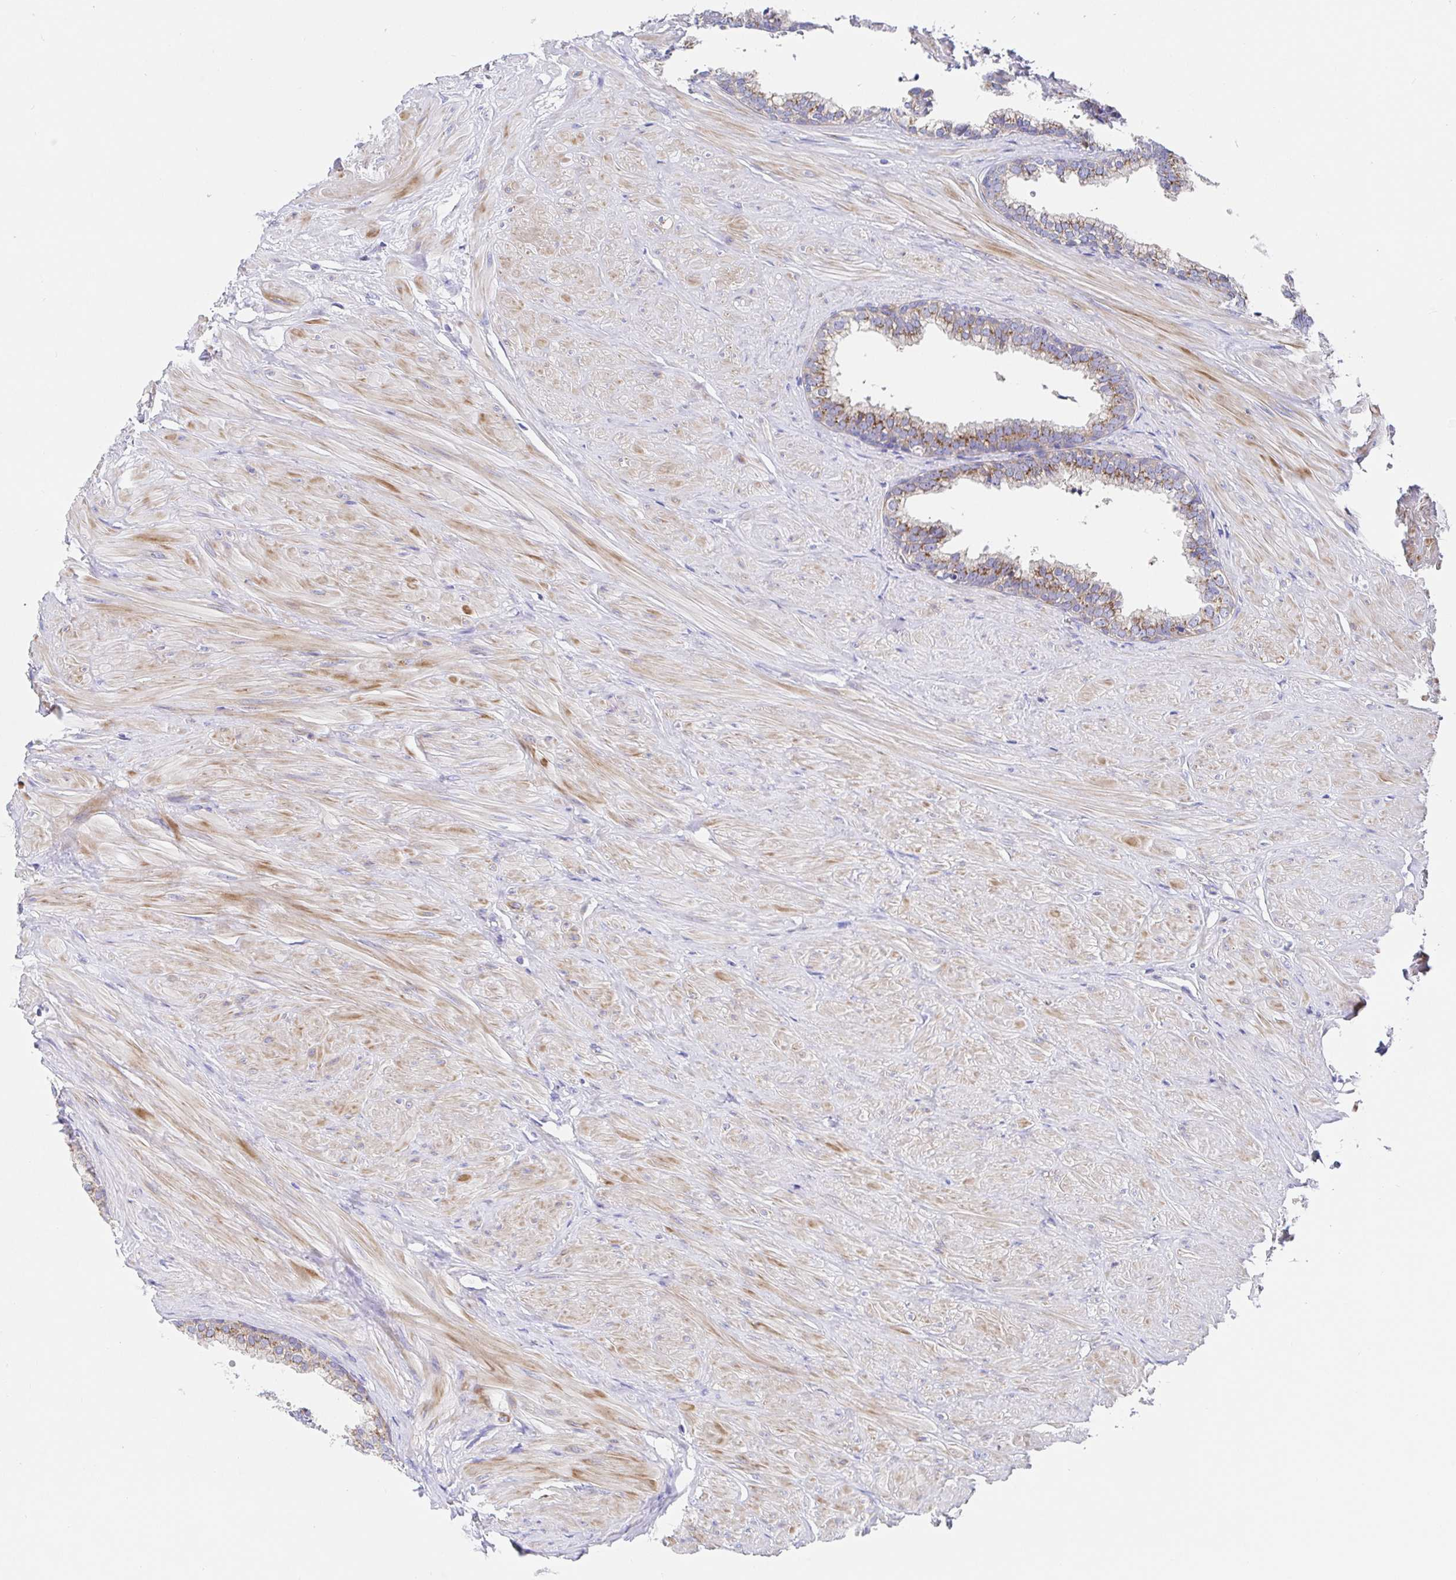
{"staining": {"intensity": "moderate", "quantity": "<25%", "location": "cytoplasmic/membranous"}, "tissue": "prostate", "cell_type": "Glandular cells", "image_type": "normal", "snomed": [{"axis": "morphology", "description": "Normal tissue, NOS"}, {"axis": "topography", "description": "Prostate"}, {"axis": "topography", "description": "Peripheral nerve tissue"}], "caption": "Immunohistochemical staining of unremarkable prostate demonstrates <25% levels of moderate cytoplasmic/membranous protein expression in approximately <25% of glandular cells.", "gene": "GOLGA1", "patient": {"sex": "male", "age": 55}}